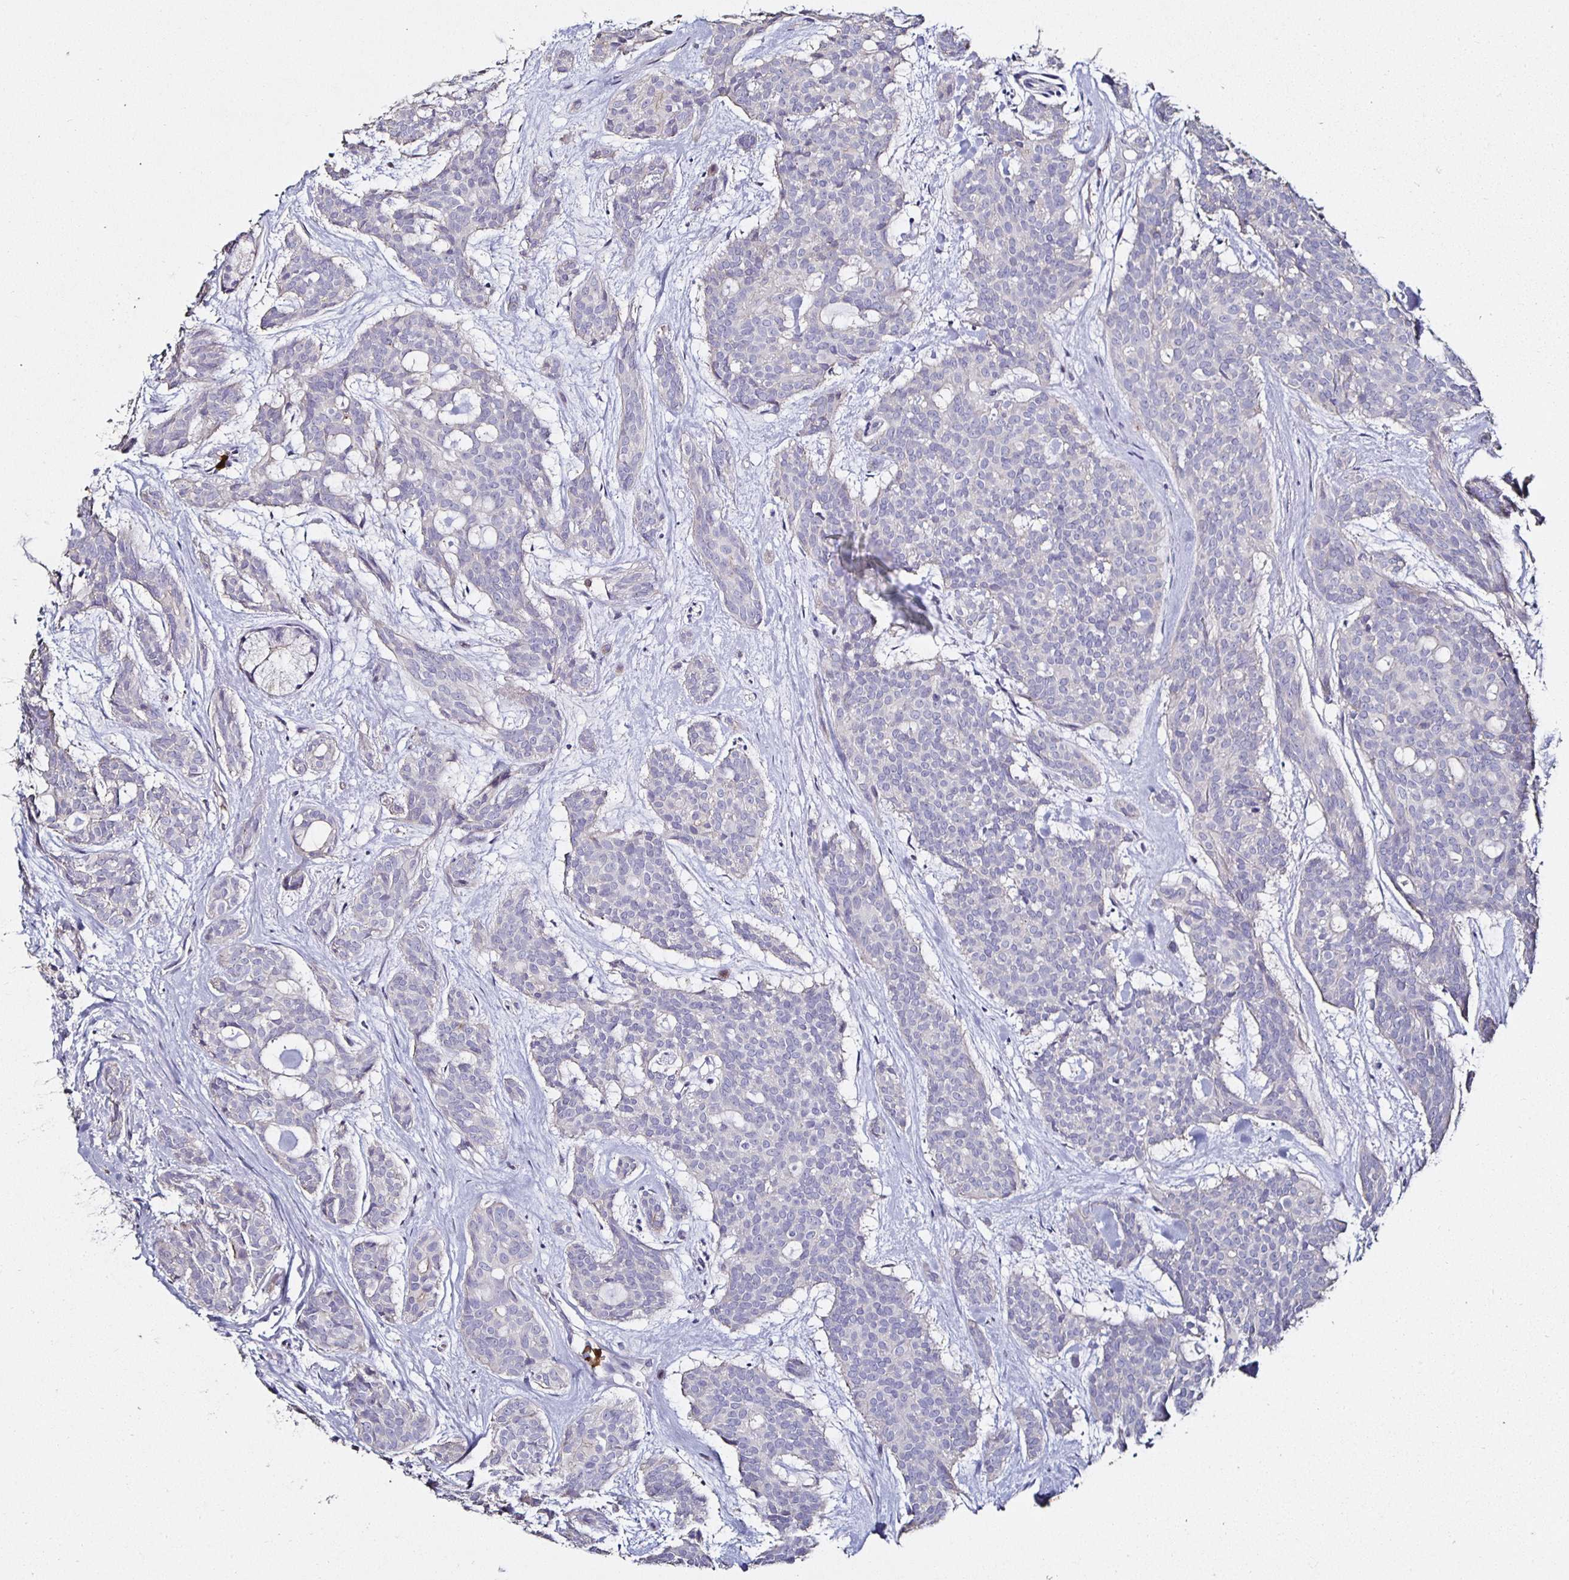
{"staining": {"intensity": "negative", "quantity": "none", "location": "none"}, "tissue": "head and neck cancer", "cell_type": "Tumor cells", "image_type": "cancer", "snomed": [{"axis": "morphology", "description": "Adenocarcinoma, NOS"}, {"axis": "topography", "description": "Head-Neck"}], "caption": "Immunohistochemistry image of neoplastic tissue: human head and neck cancer stained with DAB displays no significant protein positivity in tumor cells.", "gene": "TLR4", "patient": {"sex": "male", "age": 66}}